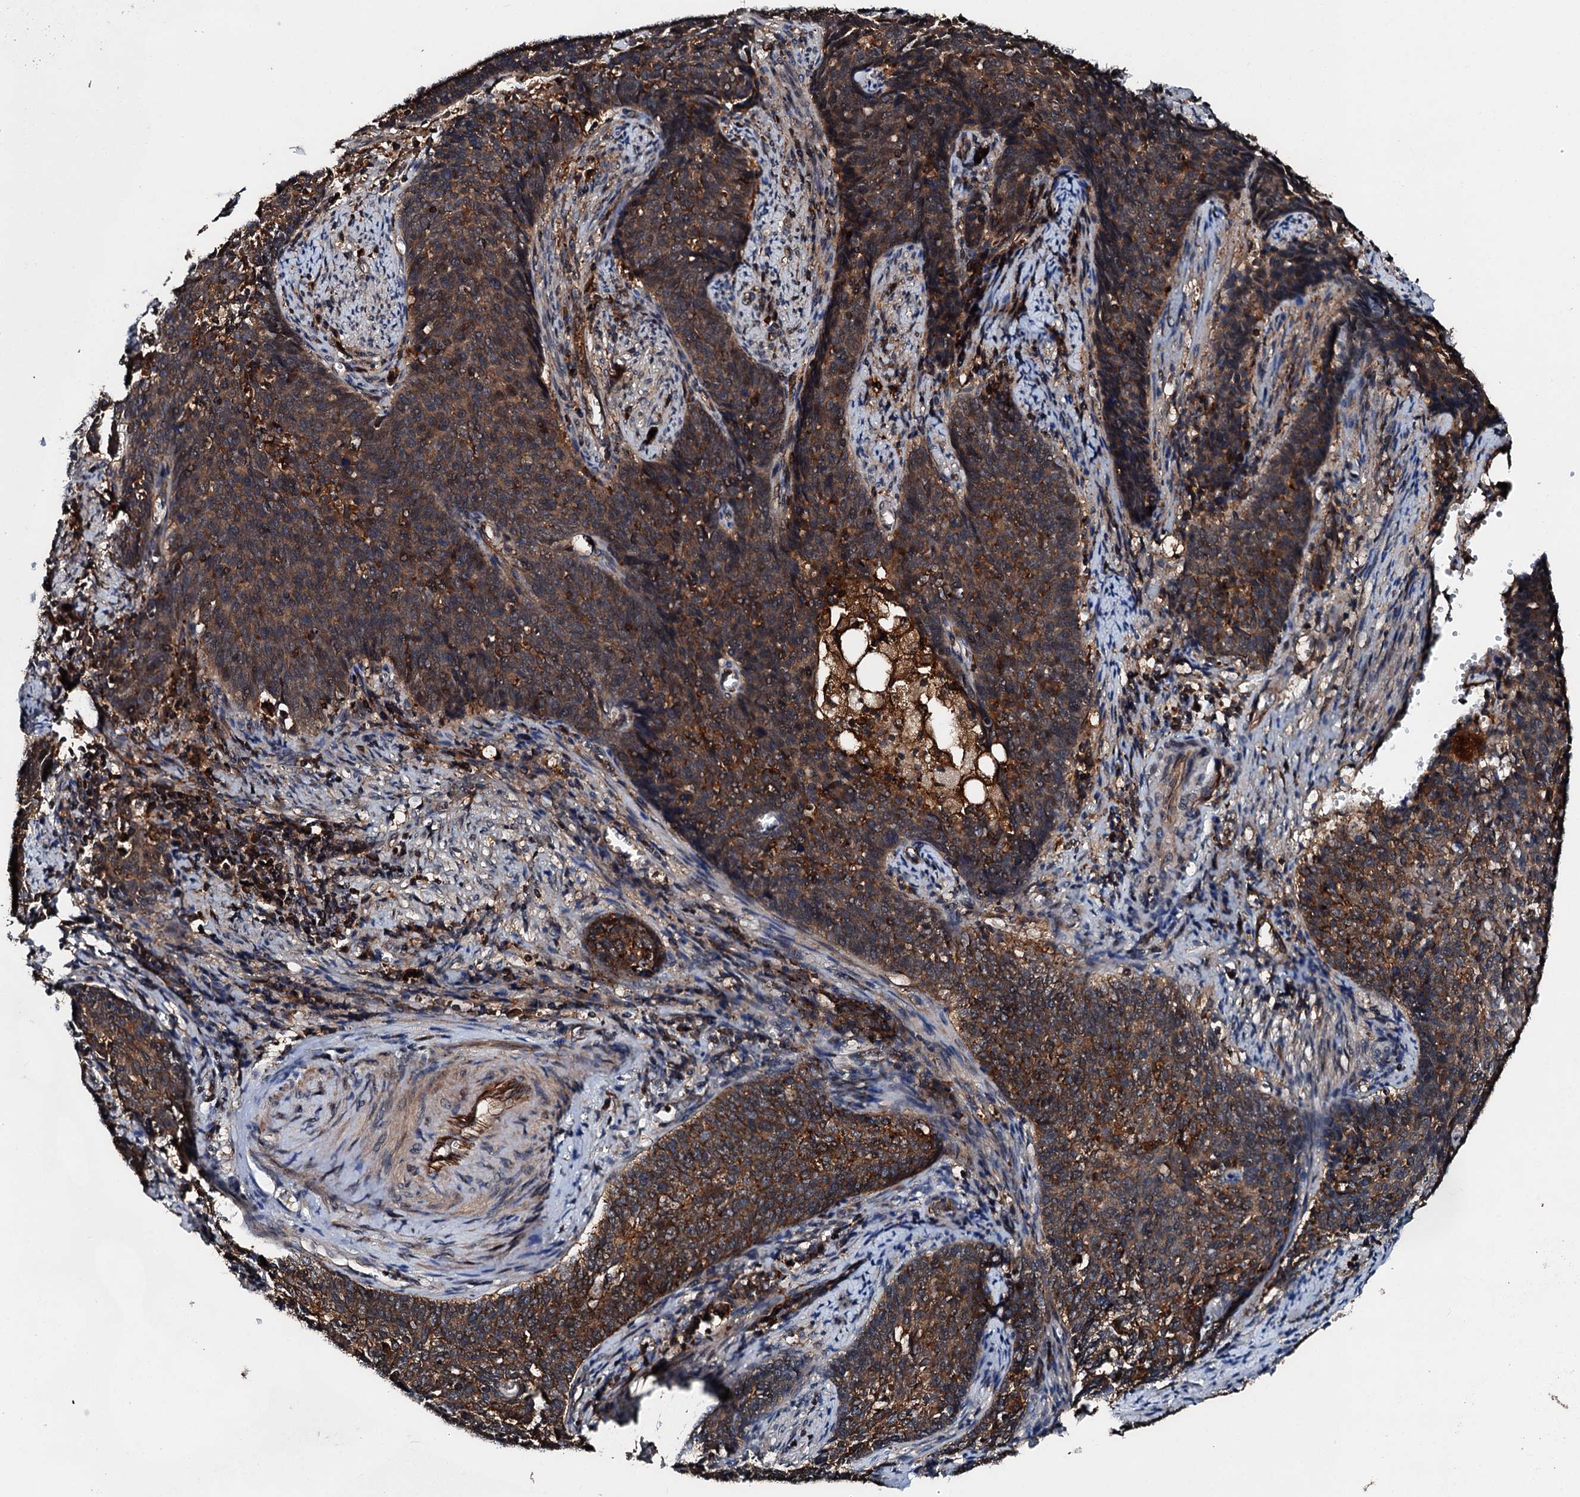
{"staining": {"intensity": "moderate", "quantity": ">75%", "location": "cytoplasmic/membranous"}, "tissue": "cervical cancer", "cell_type": "Tumor cells", "image_type": "cancer", "snomed": [{"axis": "morphology", "description": "Squamous cell carcinoma, NOS"}, {"axis": "topography", "description": "Cervix"}], "caption": "Immunohistochemistry (IHC) photomicrograph of neoplastic tissue: squamous cell carcinoma (cervical) stained using IHC shows medium levels of moderate protein expression localized specifically in the cytoplasmic/membranous of tumor cells, appearing as a cytoplasmic/membranous brown color.", "gene": "FGD4", "patient": {"sex": "female", "age": 39}}